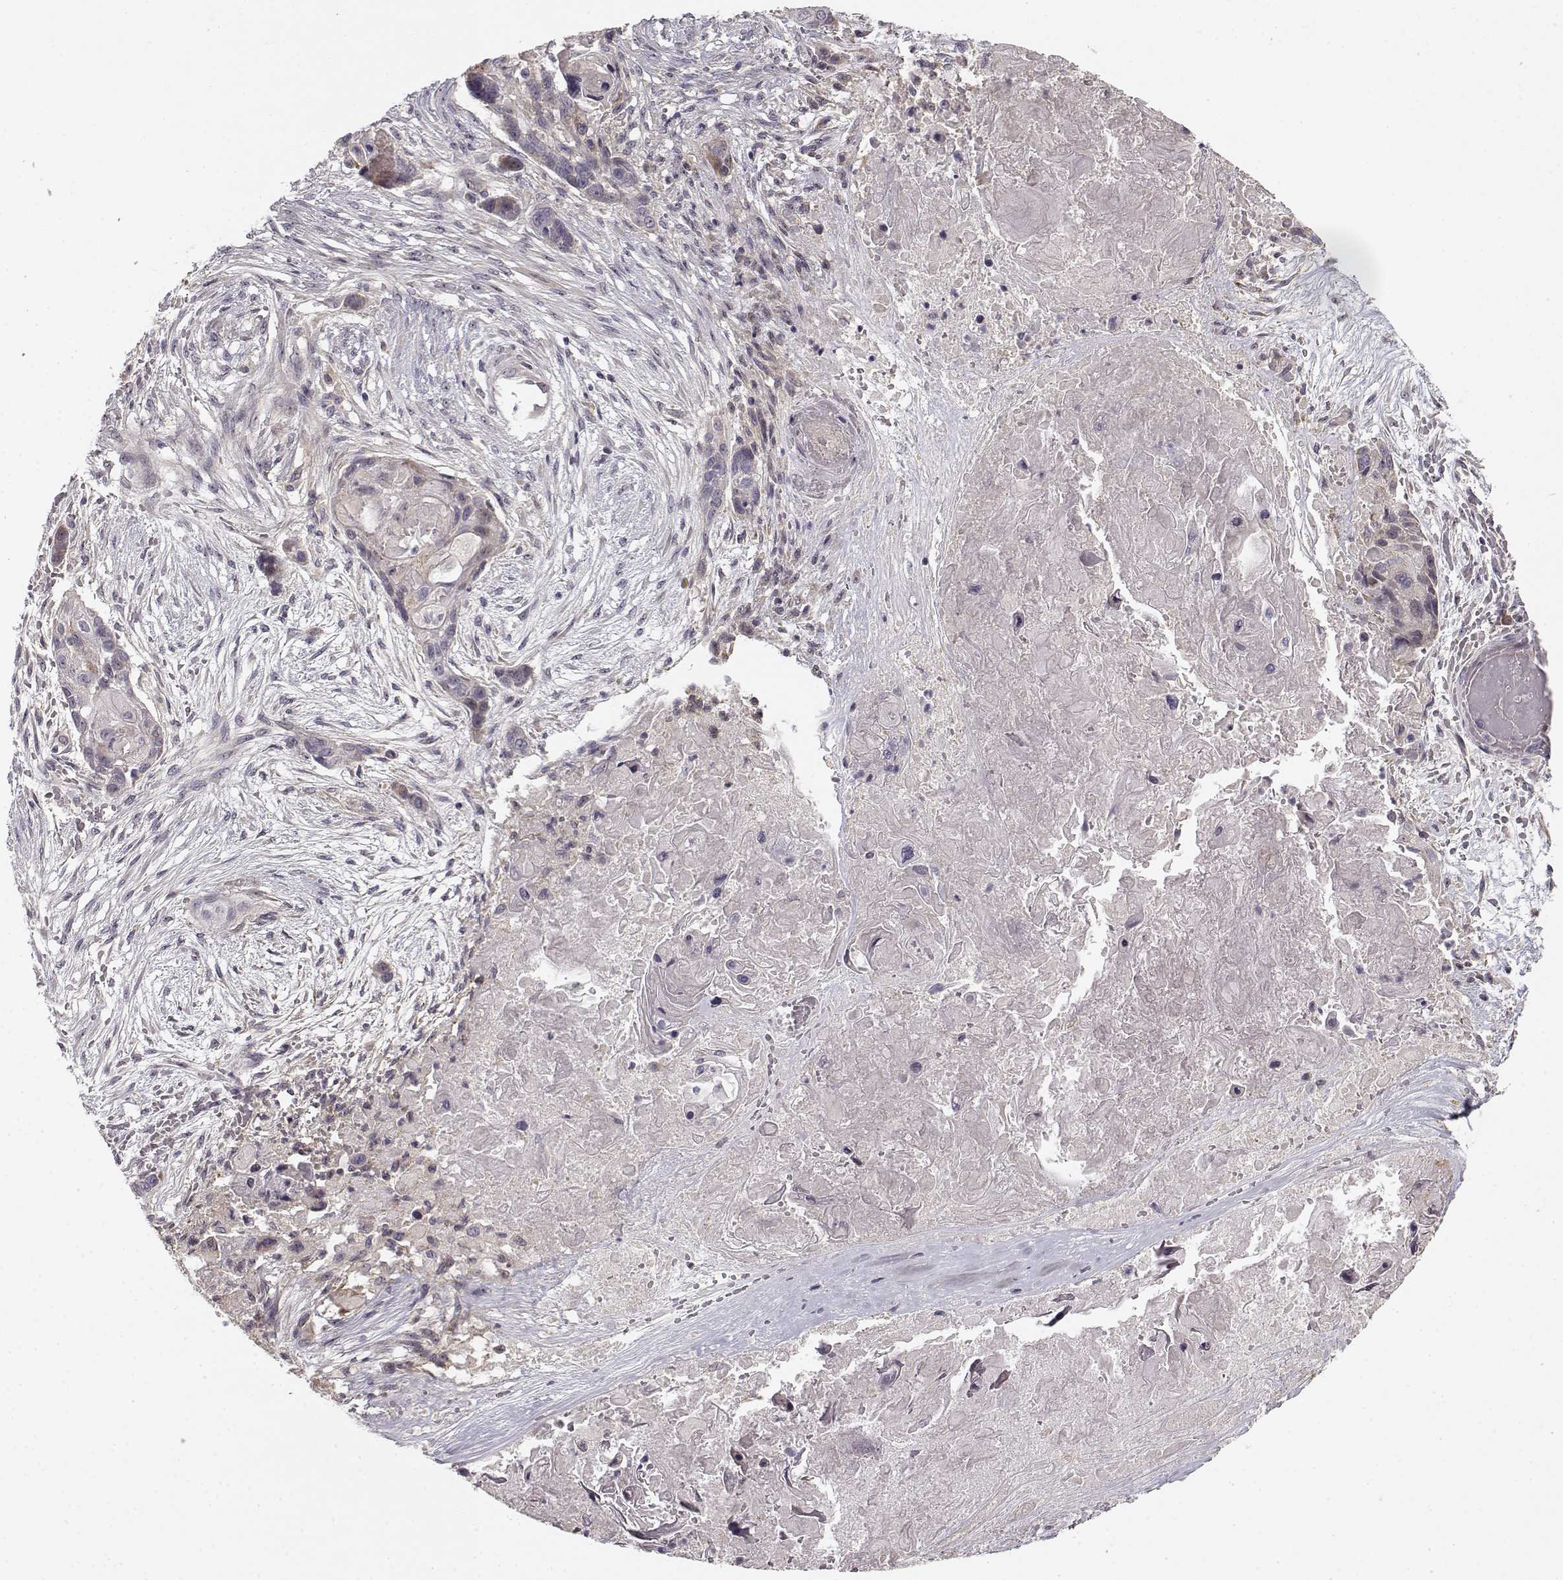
{"staining": {"intensity": "negative", "quantity": "none", "location": "none"}, "tissue": "lung cancer", "cell_type": "Tumor cells", "image_type": "cancer", "snomed": [{"axis": "morphology", "description": "Squamous cell carcinoma, NOS"}, {"axis": "topography", "description": "Lung"}], "caption": "Immunohistochemistry photomicrograph of neoplastic tissue: human lung cancer stained with DAB (3,3'-diaminobenzidine) shows no significant protein expression in tumor cells. (IHC, brightfield microscopy, high magnification).", "gene": "MED12L", "patient": {"sex": "male", "age": 69}}